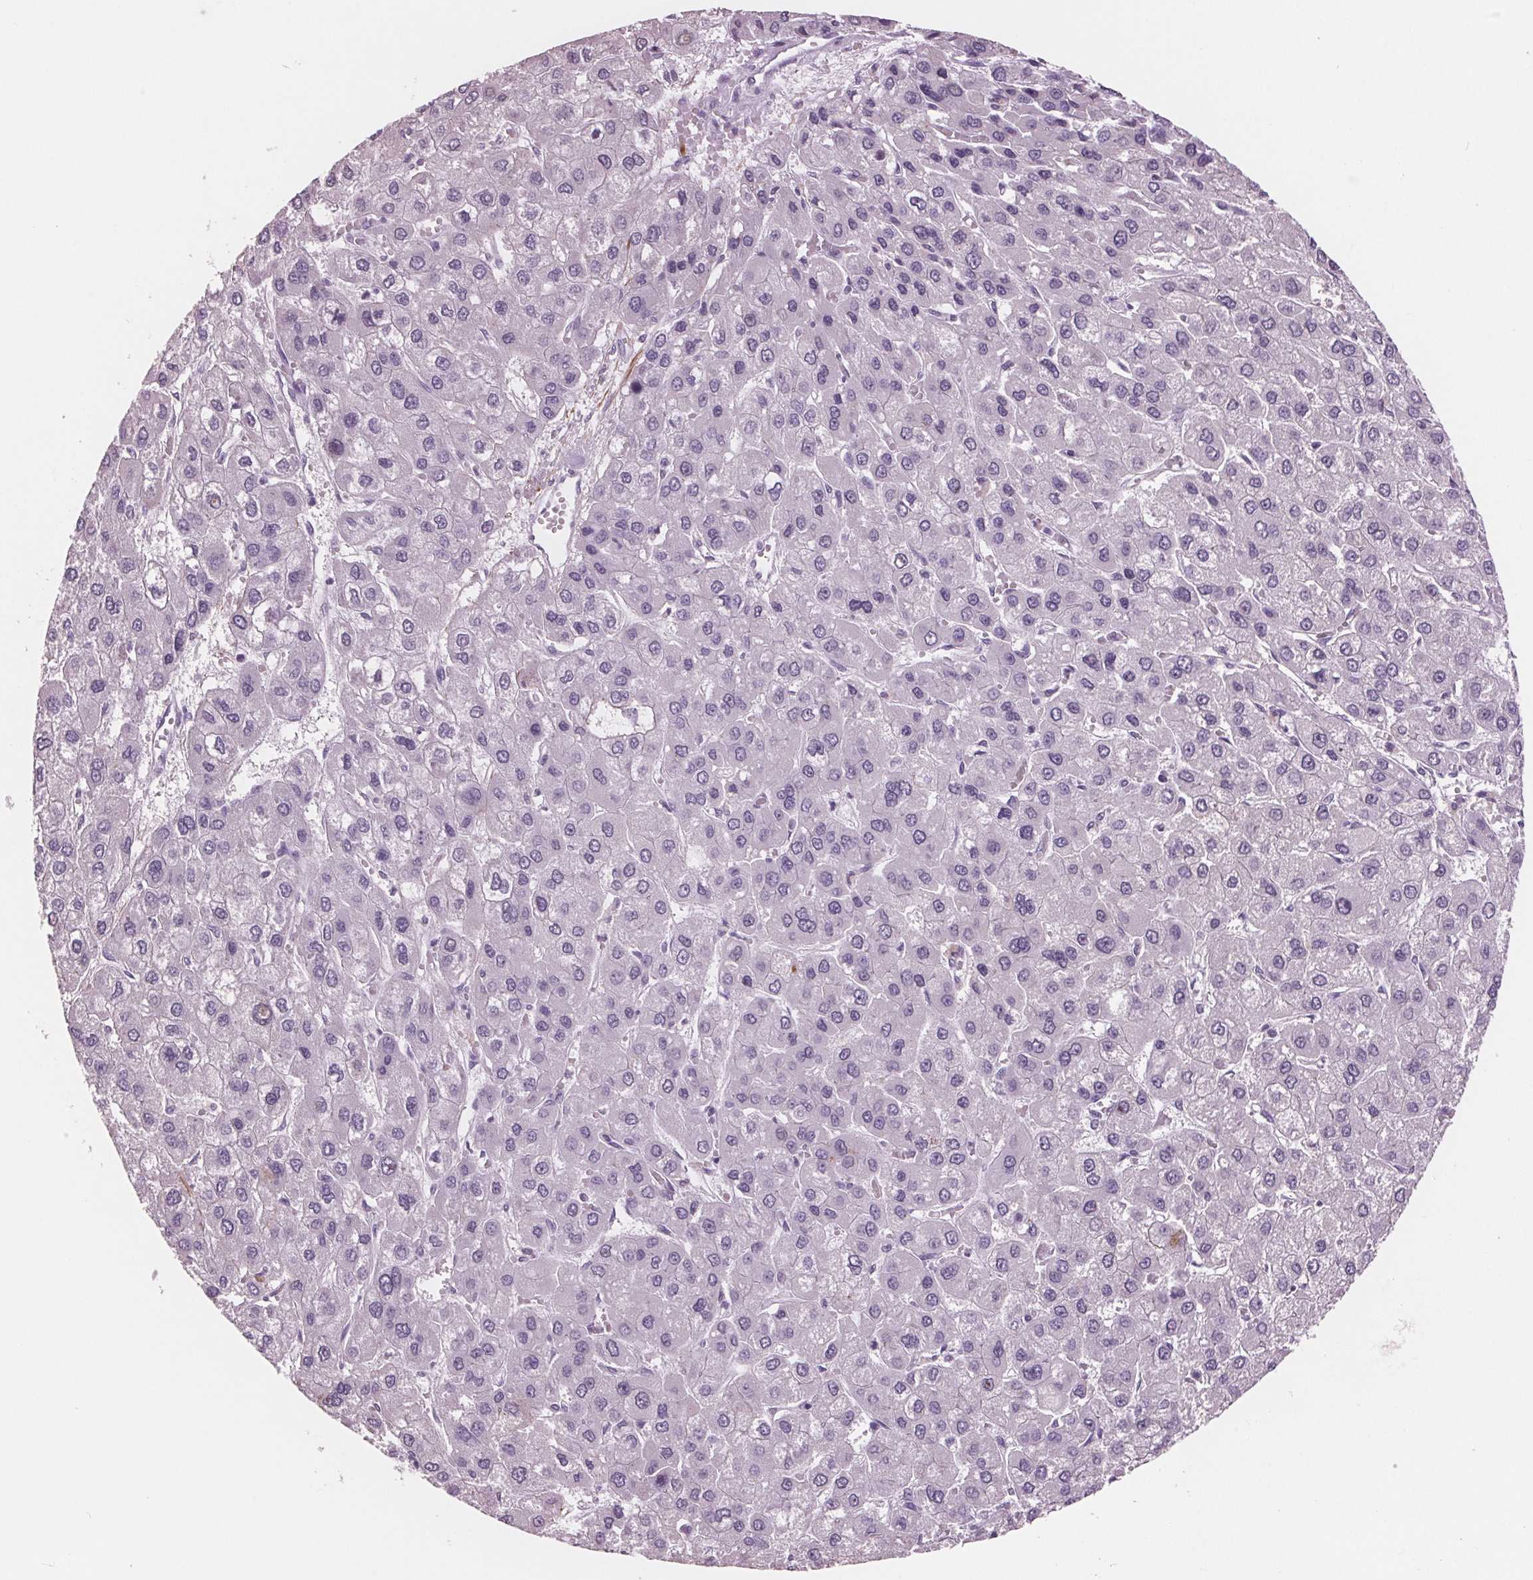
{"staining": {"intensity": "negative", "quantity": "none", "location": "none"}, "tissue": "liver cancer", "cell_type": "Tumor cells", "image_type": "cancer", "snomed": [{"axis": "morphology", "description": "Carcinoma, Hepatocellular, NOS"}, {"axis": "topography", "description": "Liver"}], "caption": "IHC of human liver hepatocellular carcinoma demonstrates no expression in tumor cells.", "gene": "AMBP", "patient": {"sex": "female", "age": 41}}